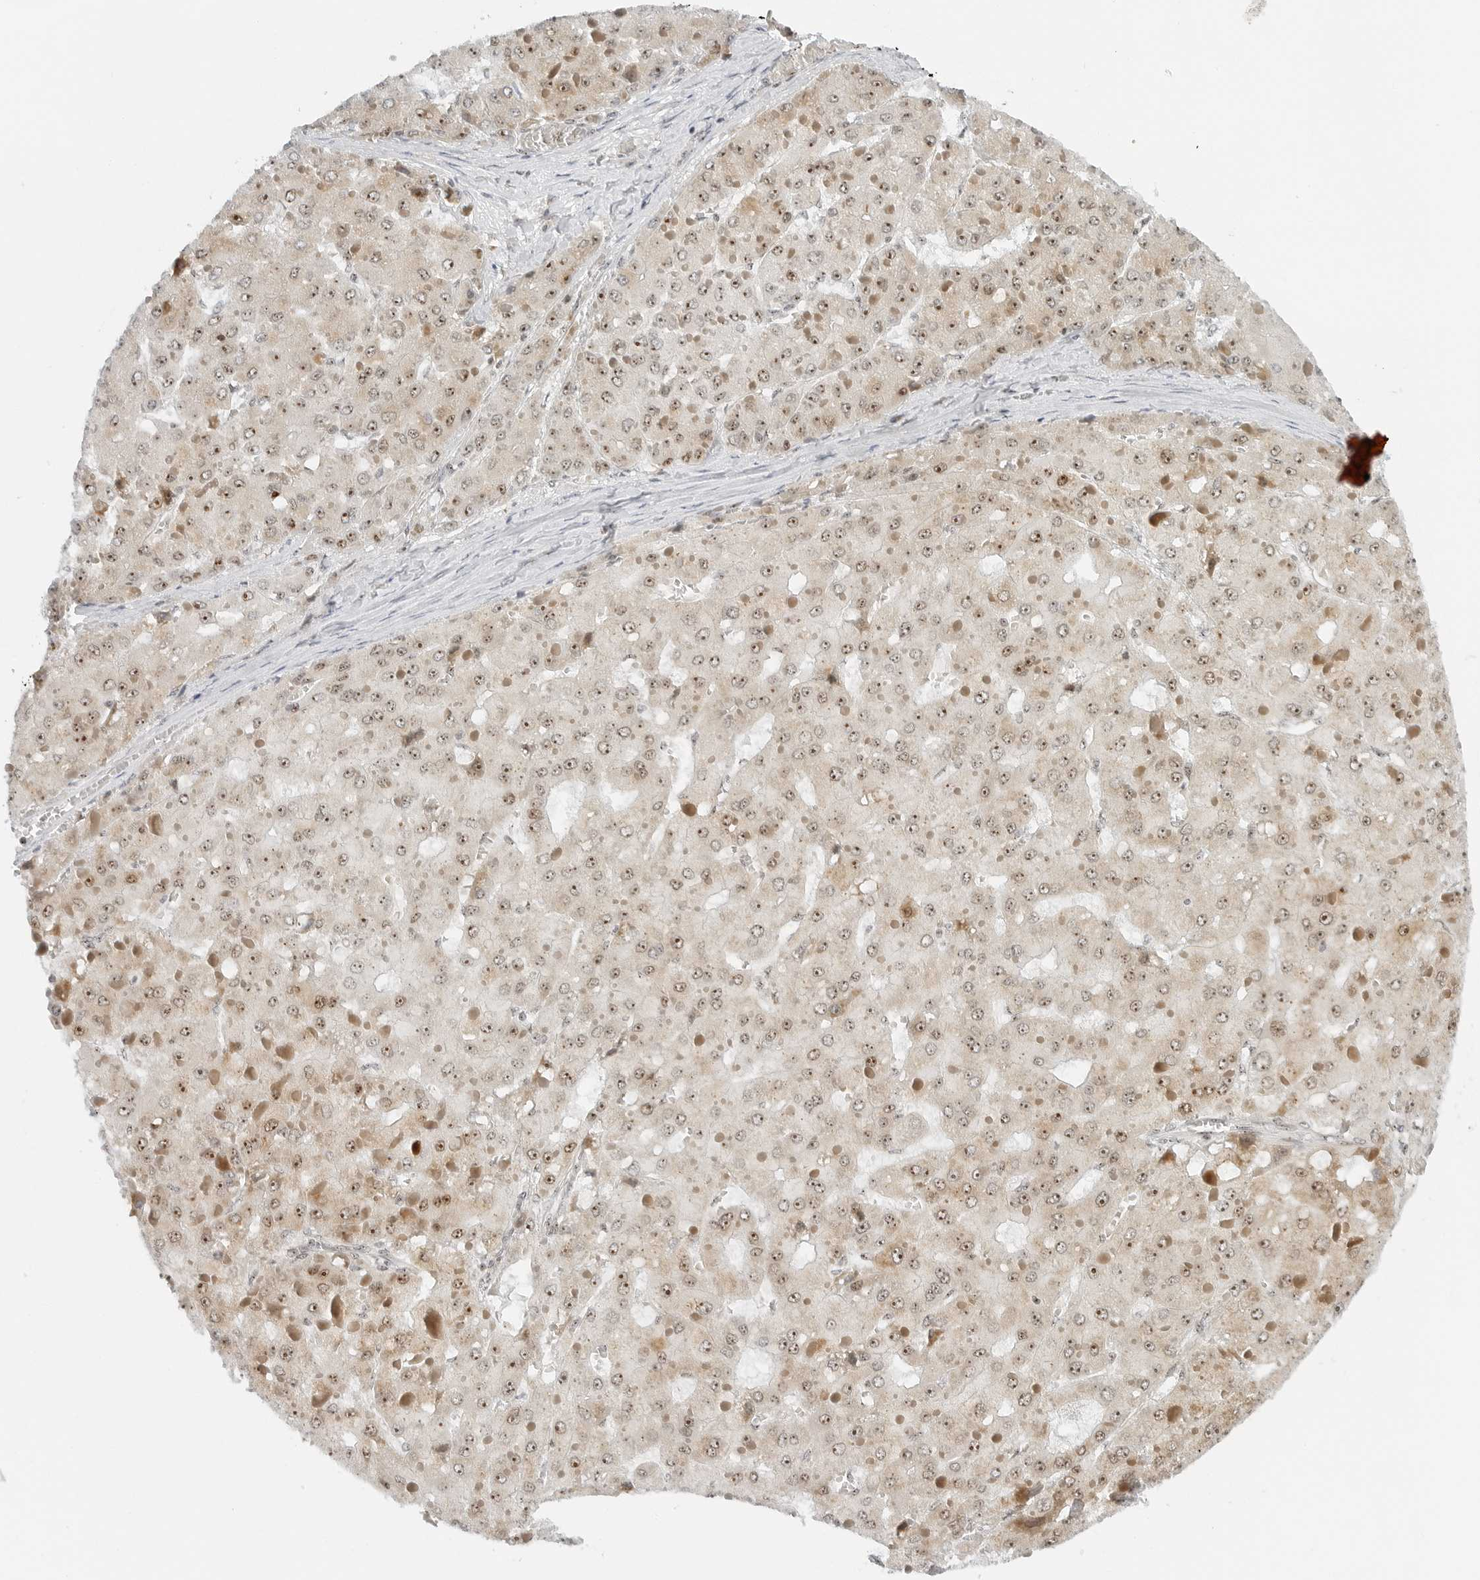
{"staining": {"intensity": "moderate", "quantity": "25%-75%", "location": "nuclear"}, "tissue": "liver cancer", "cell_type": "Tumor cells", "image_type": "cancer", "snomed": [{"axis": "morphology", "description": "Carcinoma, Hepatocellular, NOS"}, {"axis": "topography", "description": "Liver"}], "caption": "This photomicrograph displays immunohistochemistry (IHC) staining of human liver hepatocellular carcinoma, with medium moderate nuclear expression in about 25%-75% of tumor cells.", "gene": "RIMKLA", "patient": {"sex": "female", "age": 73}}